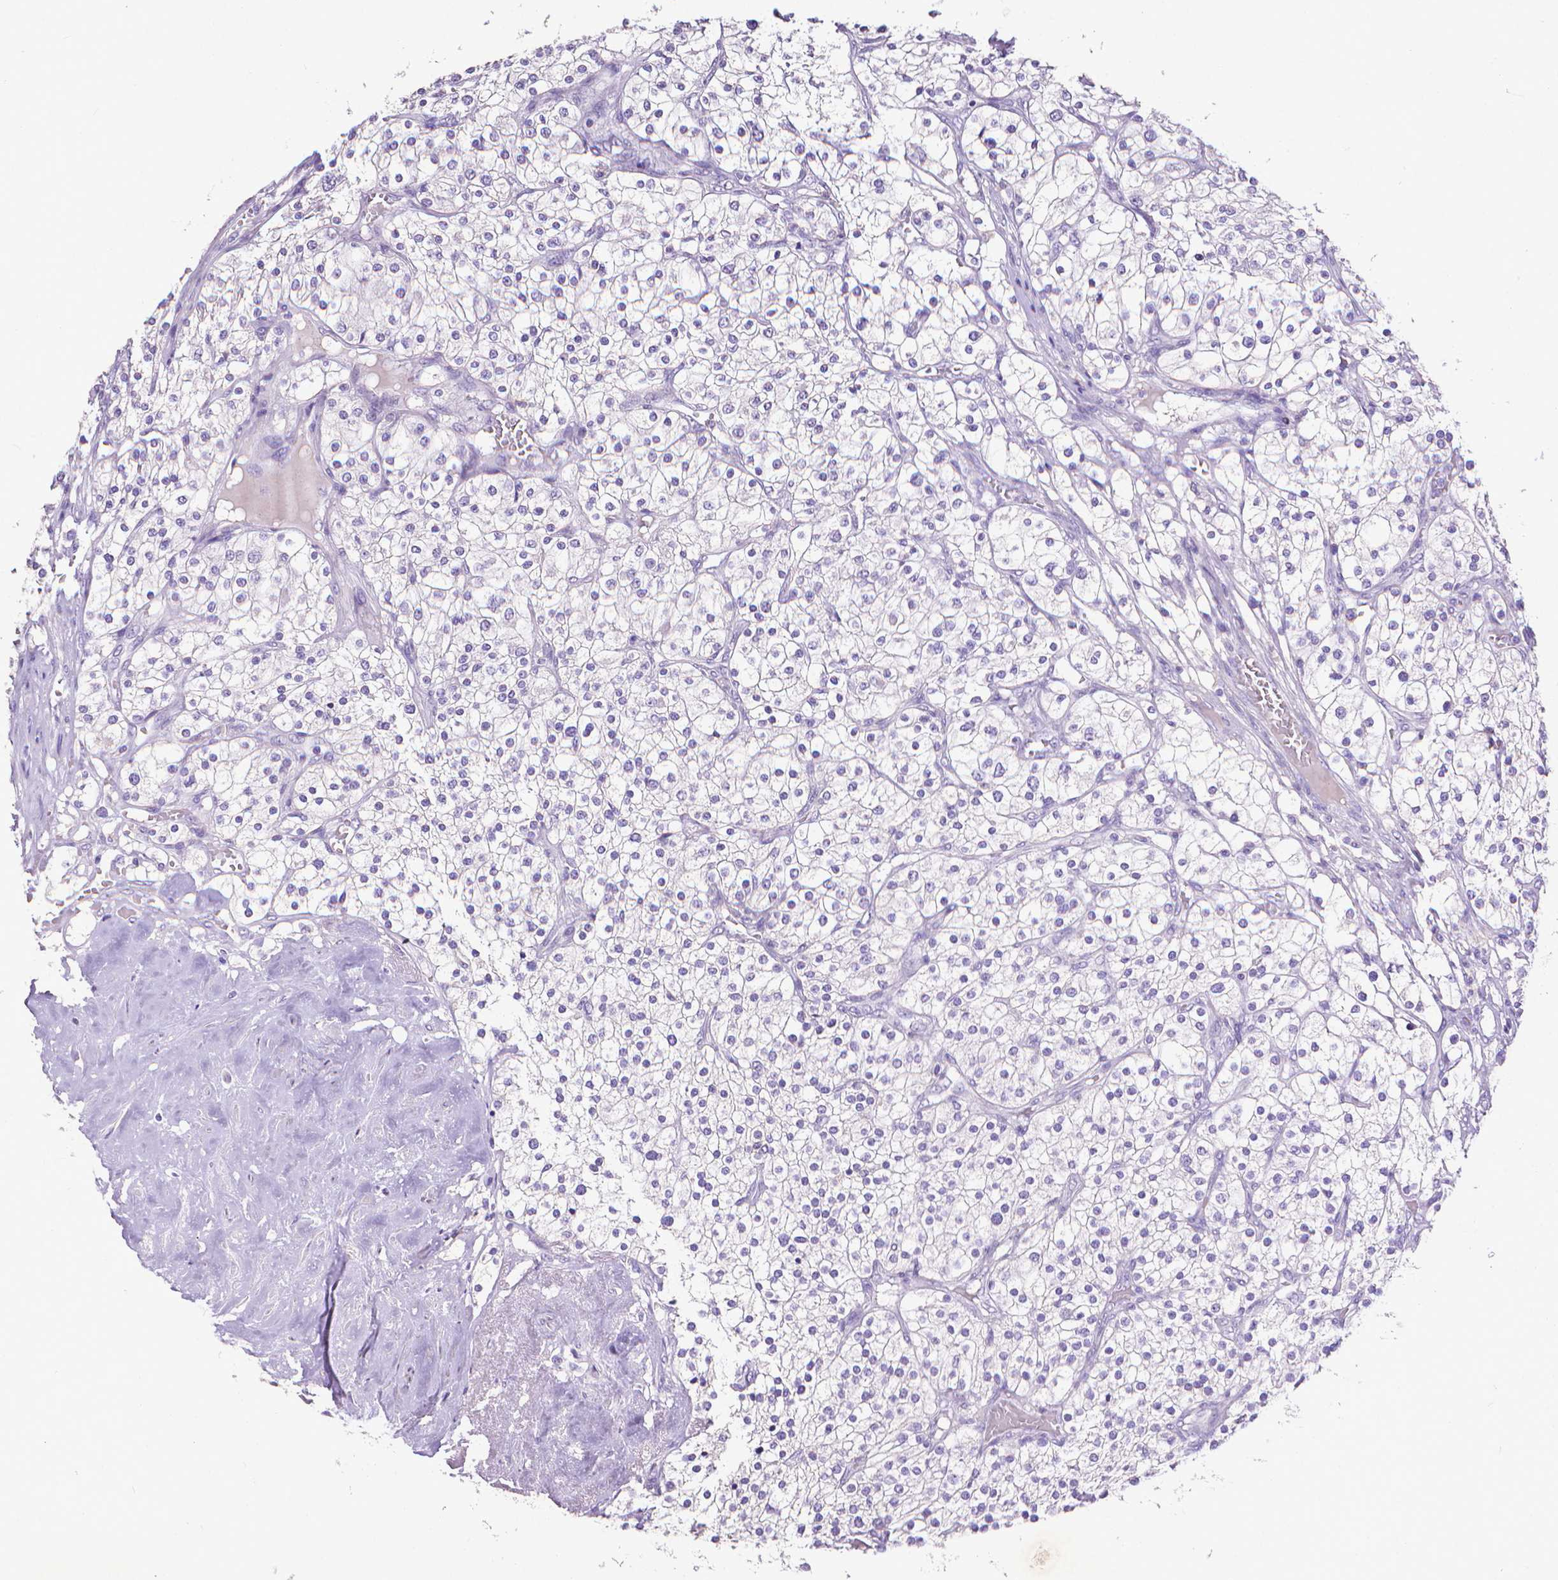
{"staining": {"intensity": "negative", "quantity": "none", "location": "none"}, "tissue": "renal cancer", "cell_type": "Tumor cells", "image_type": "cancer", "snomed": [{"axis": "morphology", "description": "Adenocarcinoma, NOS"}, {"axis": "topography", "description": "Kidney"}], "caption": "DAB immunohistochemical staining of renal adenocarcinoma displays no significant staining in tumor cells. (DAB IHC, high magnification).", "gene": "CD4", "patient": {"sex": "male", "age": 80}}